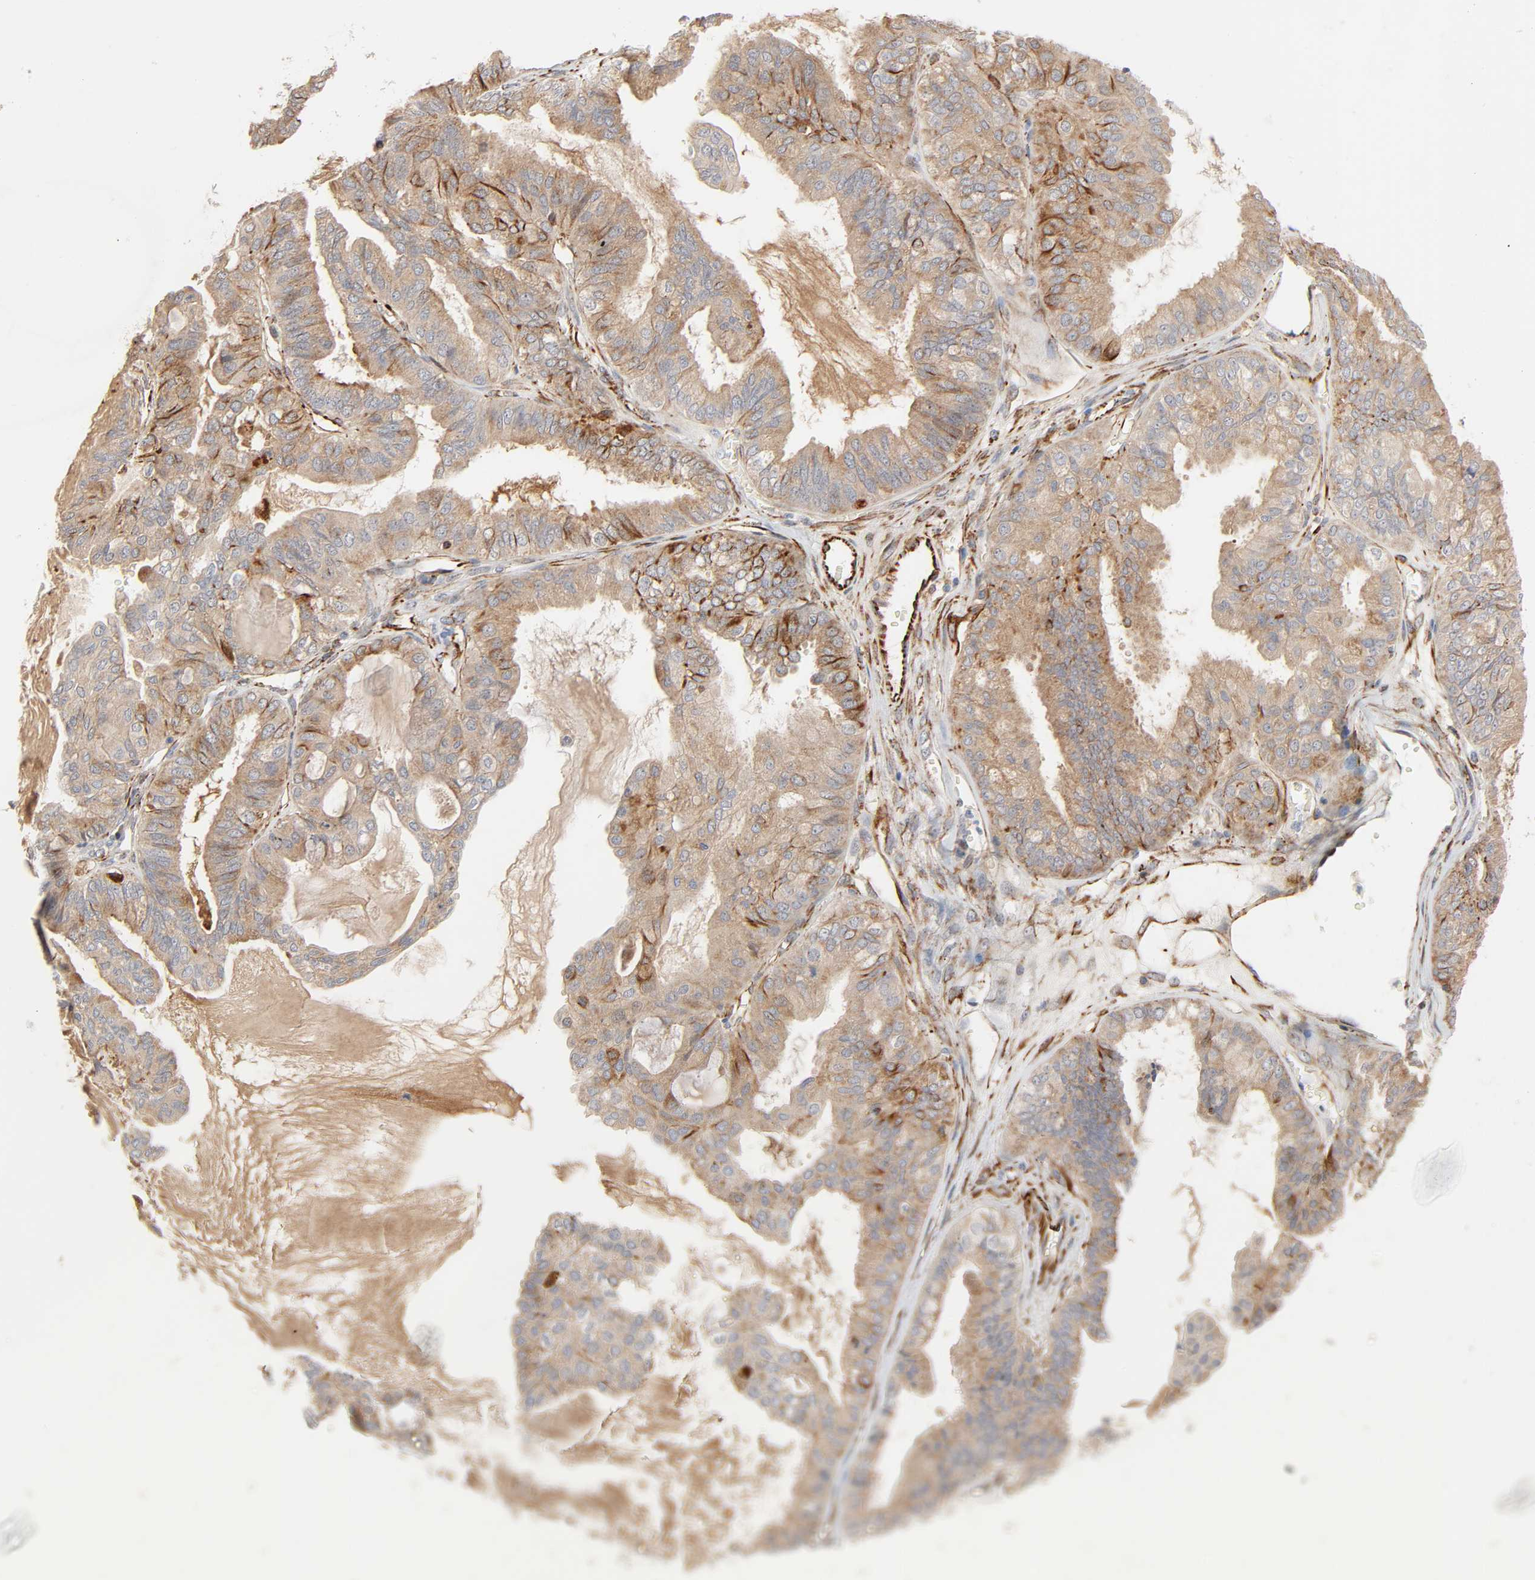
{"staining": {"intensity": "strong", "quantity": ">75%", "location": "cytoplasmic/membranous"}, "tissue": "ovarian cancer", "cell_type": "Tumor cells", "image_type": "cancer", "snomed": [{"axis": "morphology", "description": "Carcinoma, NOS"}, {"axis": "morphology", "description": "Carcinoma, endometroid"}, {"axis": "topography", "description": "Ovary"}], "caption": "The image demonstrates immunohistochemical staining of ovarian cancer (carcinoma). There is strong cytoplasmic/membranous expression is appreciated in about >75% of tumor cells.", "gene": "REEP6", "patient": {"sex": "female", "age": 50}}